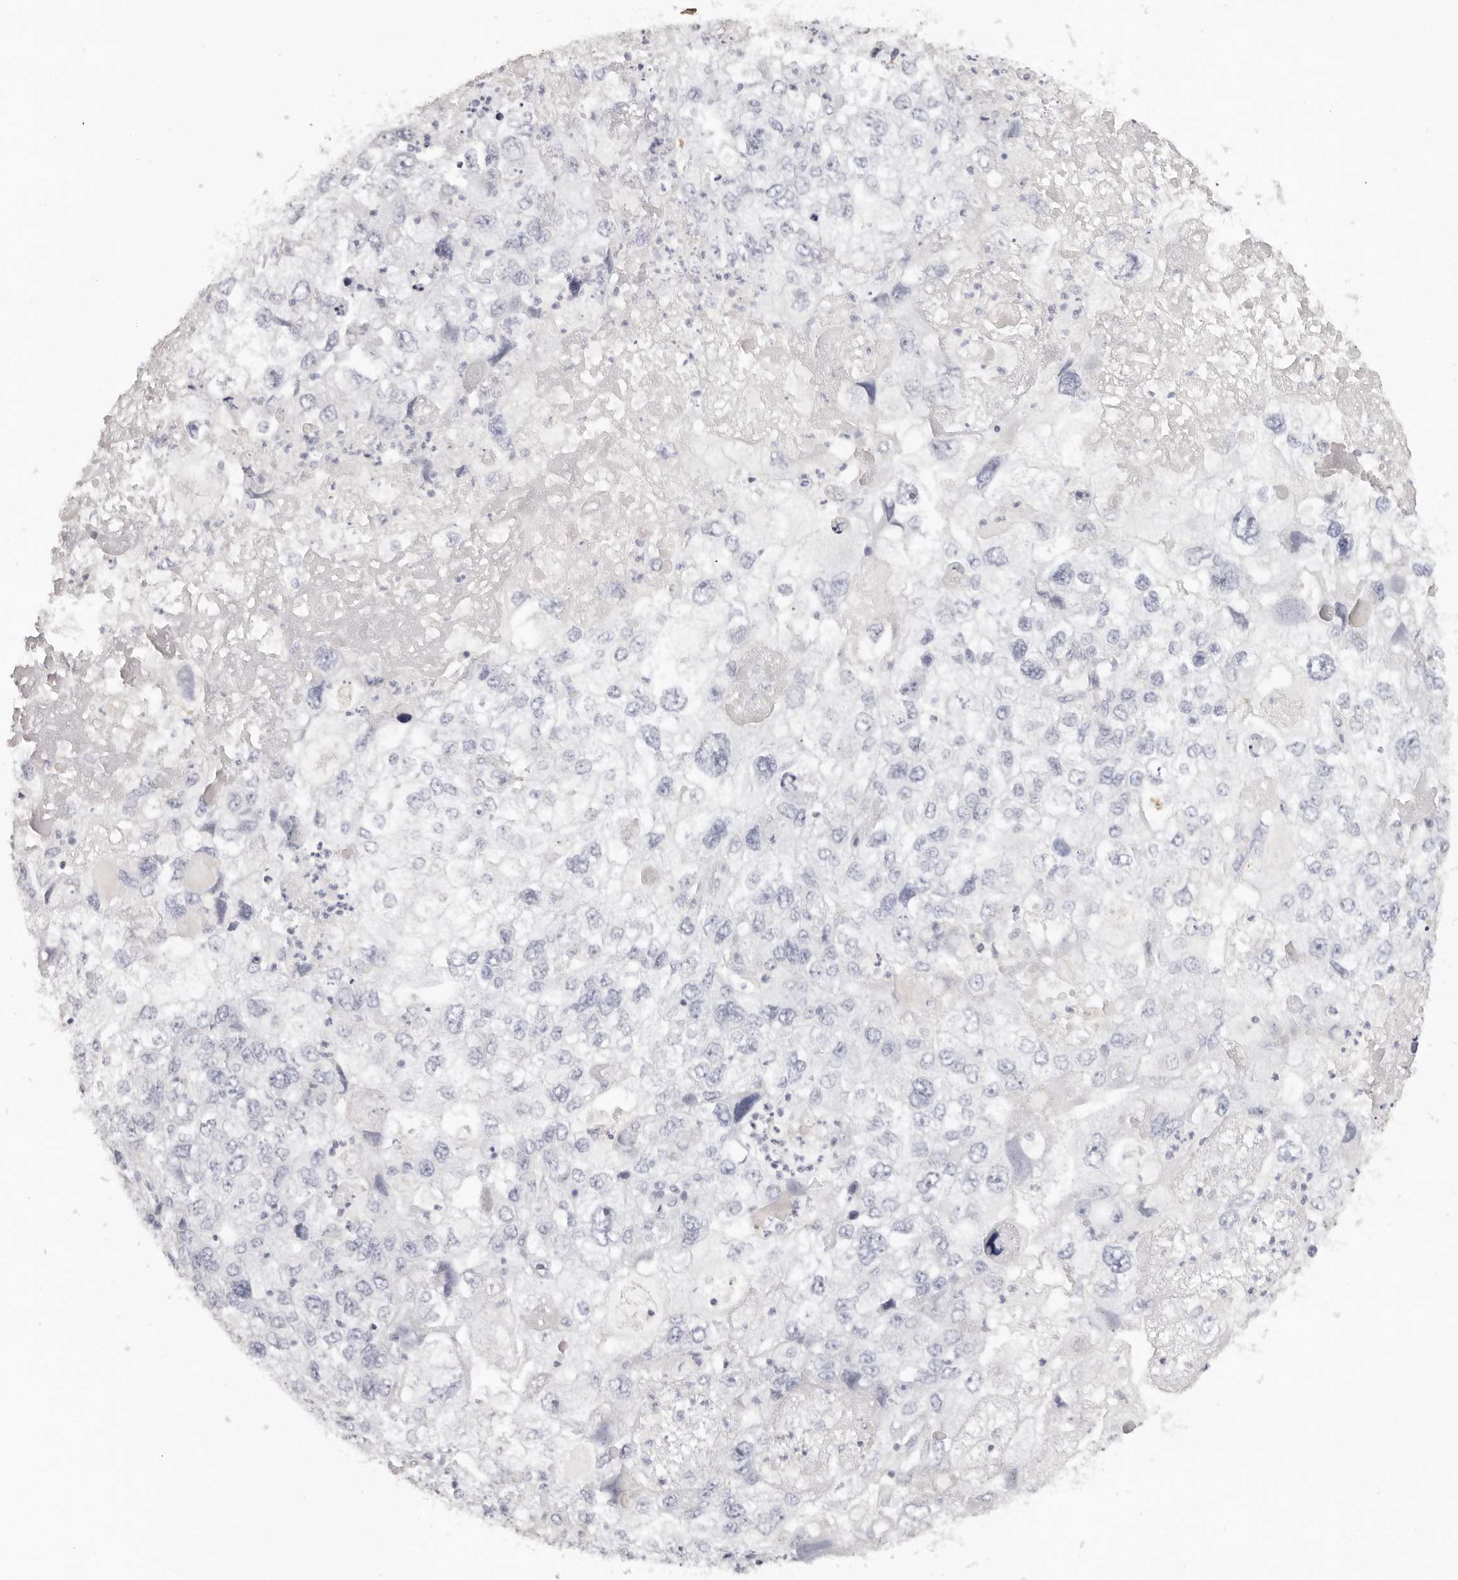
{"staining": {"intensity": "negative", "quantity": "none", "location": "none"}, "tissue": "endometrial cancer", "cell_type": "Tumor cells", "image_type": "cancer", "snomed": [{"axis": "morphology", "description": "Adenocarcinoma, NOS"}, {"axis": "topography", "description": "Endometrium"}], "caption": "There is no significant staining in tumor cells of endometrial adenocarcinoma.", "gene": "RXFP1", "patient": {"sex": "female", "age": 49}}